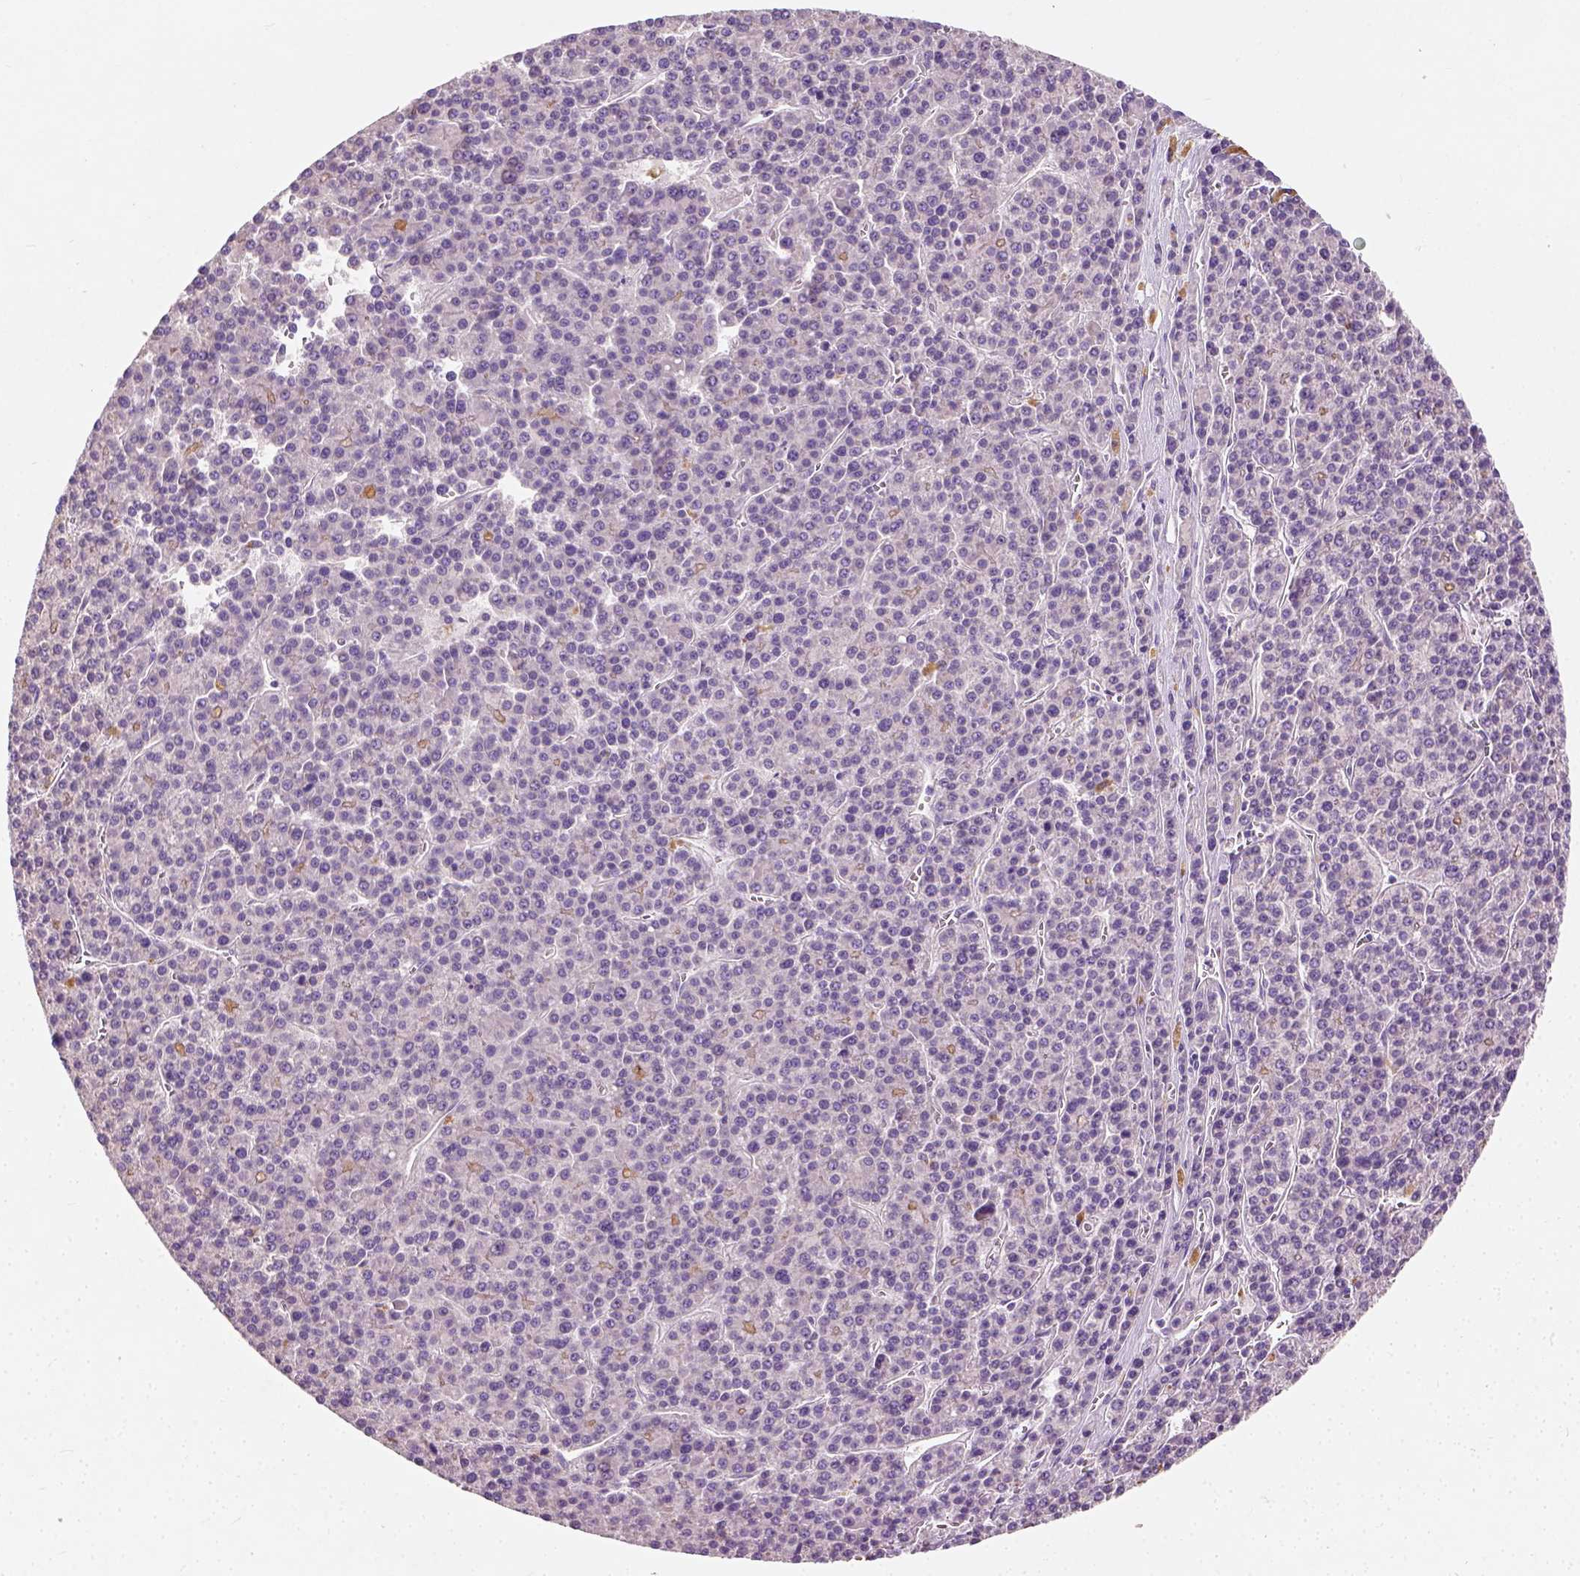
{"staining": {"intensity": "negative", "quantity": "none", "location": "none"}, "tissue": "liver cancer", "cell_type": "Tumor cells", "image_type": "cancer", "snomed": [{"axis": "morphology", "description": "Carcinoma, Hepatocellular, NOS"}, {"axis": "topography", "description": "Liver"}], "caption": "Liver hepatocellular carcinoma was stained to show a protein in brown. There is no significant staining in tumor cells.", "gene": "DHCR24", "patient": {"sex": "female", "age": 58}}